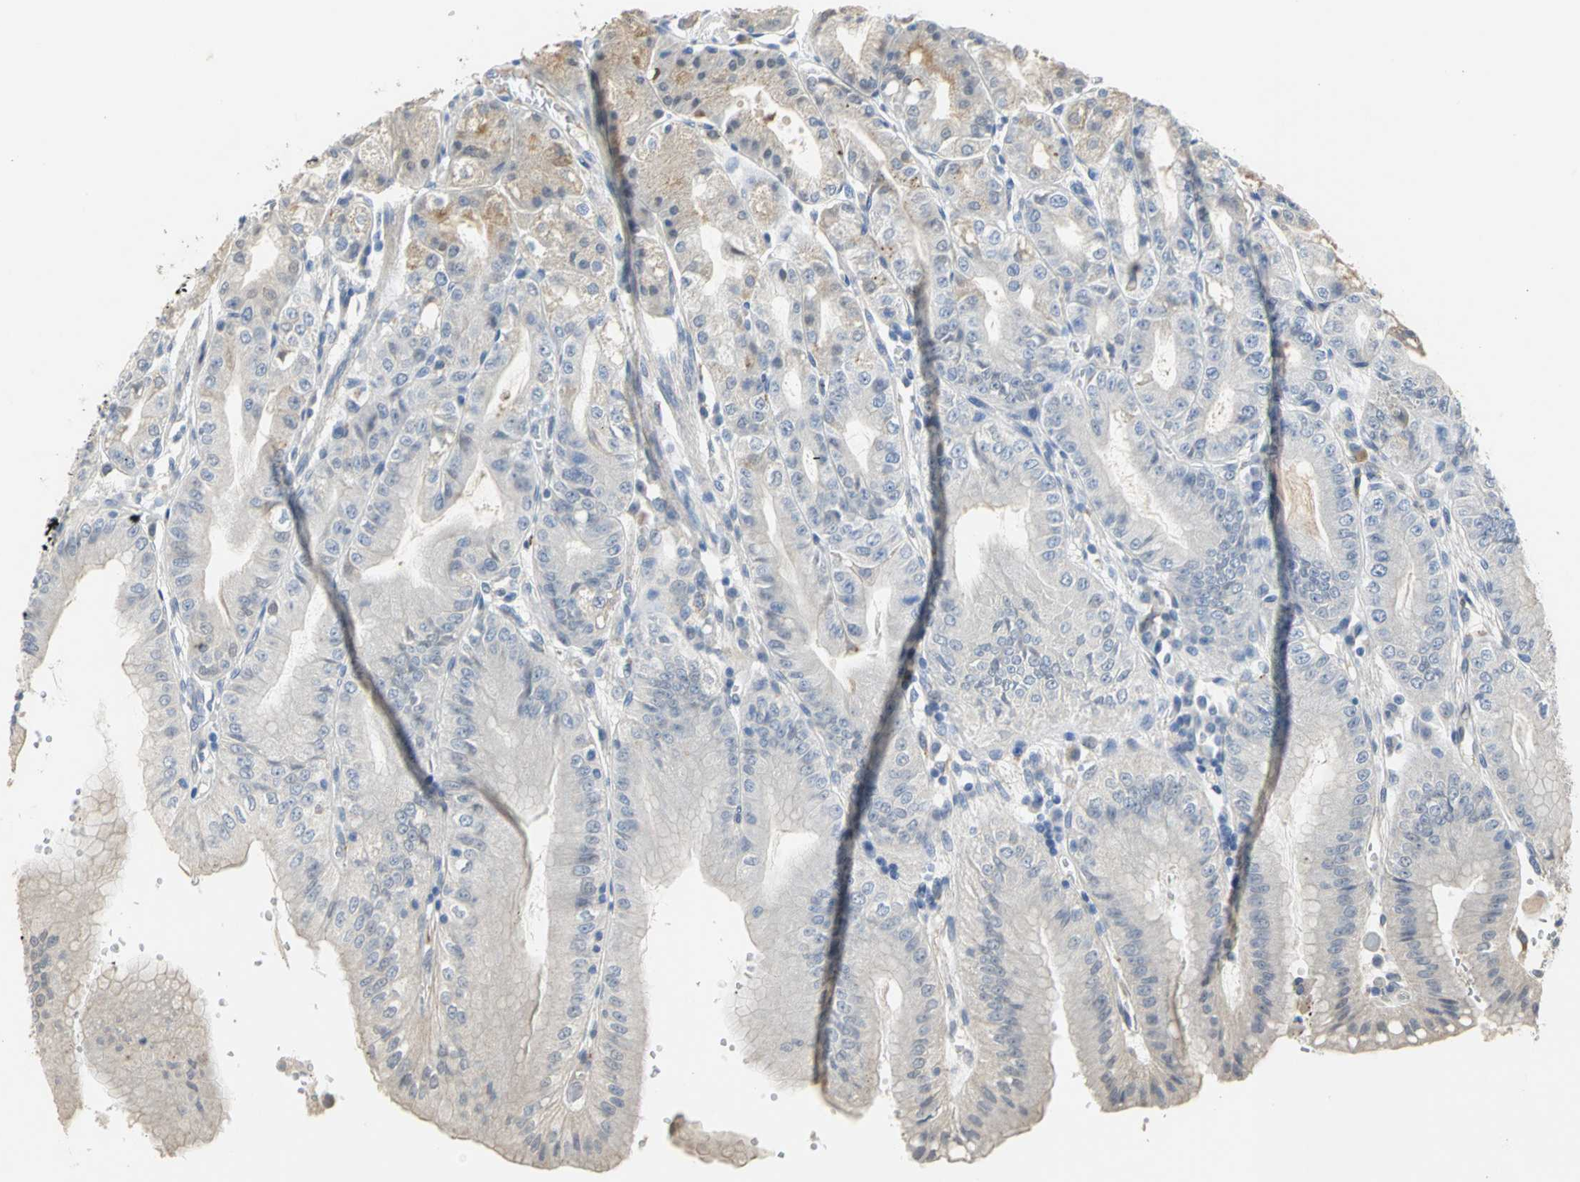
{"staining": {"intensity": "weak", "quantity": "<25%", "location": "cytoplasmic/membranous"}, "tissue": "stomach", "cell_type": "Glandular cells", "image_type": "normal", "snomed": [{"axis": "morphology", "description": "Normal tissue, NOS"}, {"axis": "topography", "description": "Stomach, lower"}], "caption": "DAB immunohistochemical staining of normal human stomach shows no significant expression in glandular cells.", "gene": "IL17RB", "patient": {"sex": "male", "age": 71}}